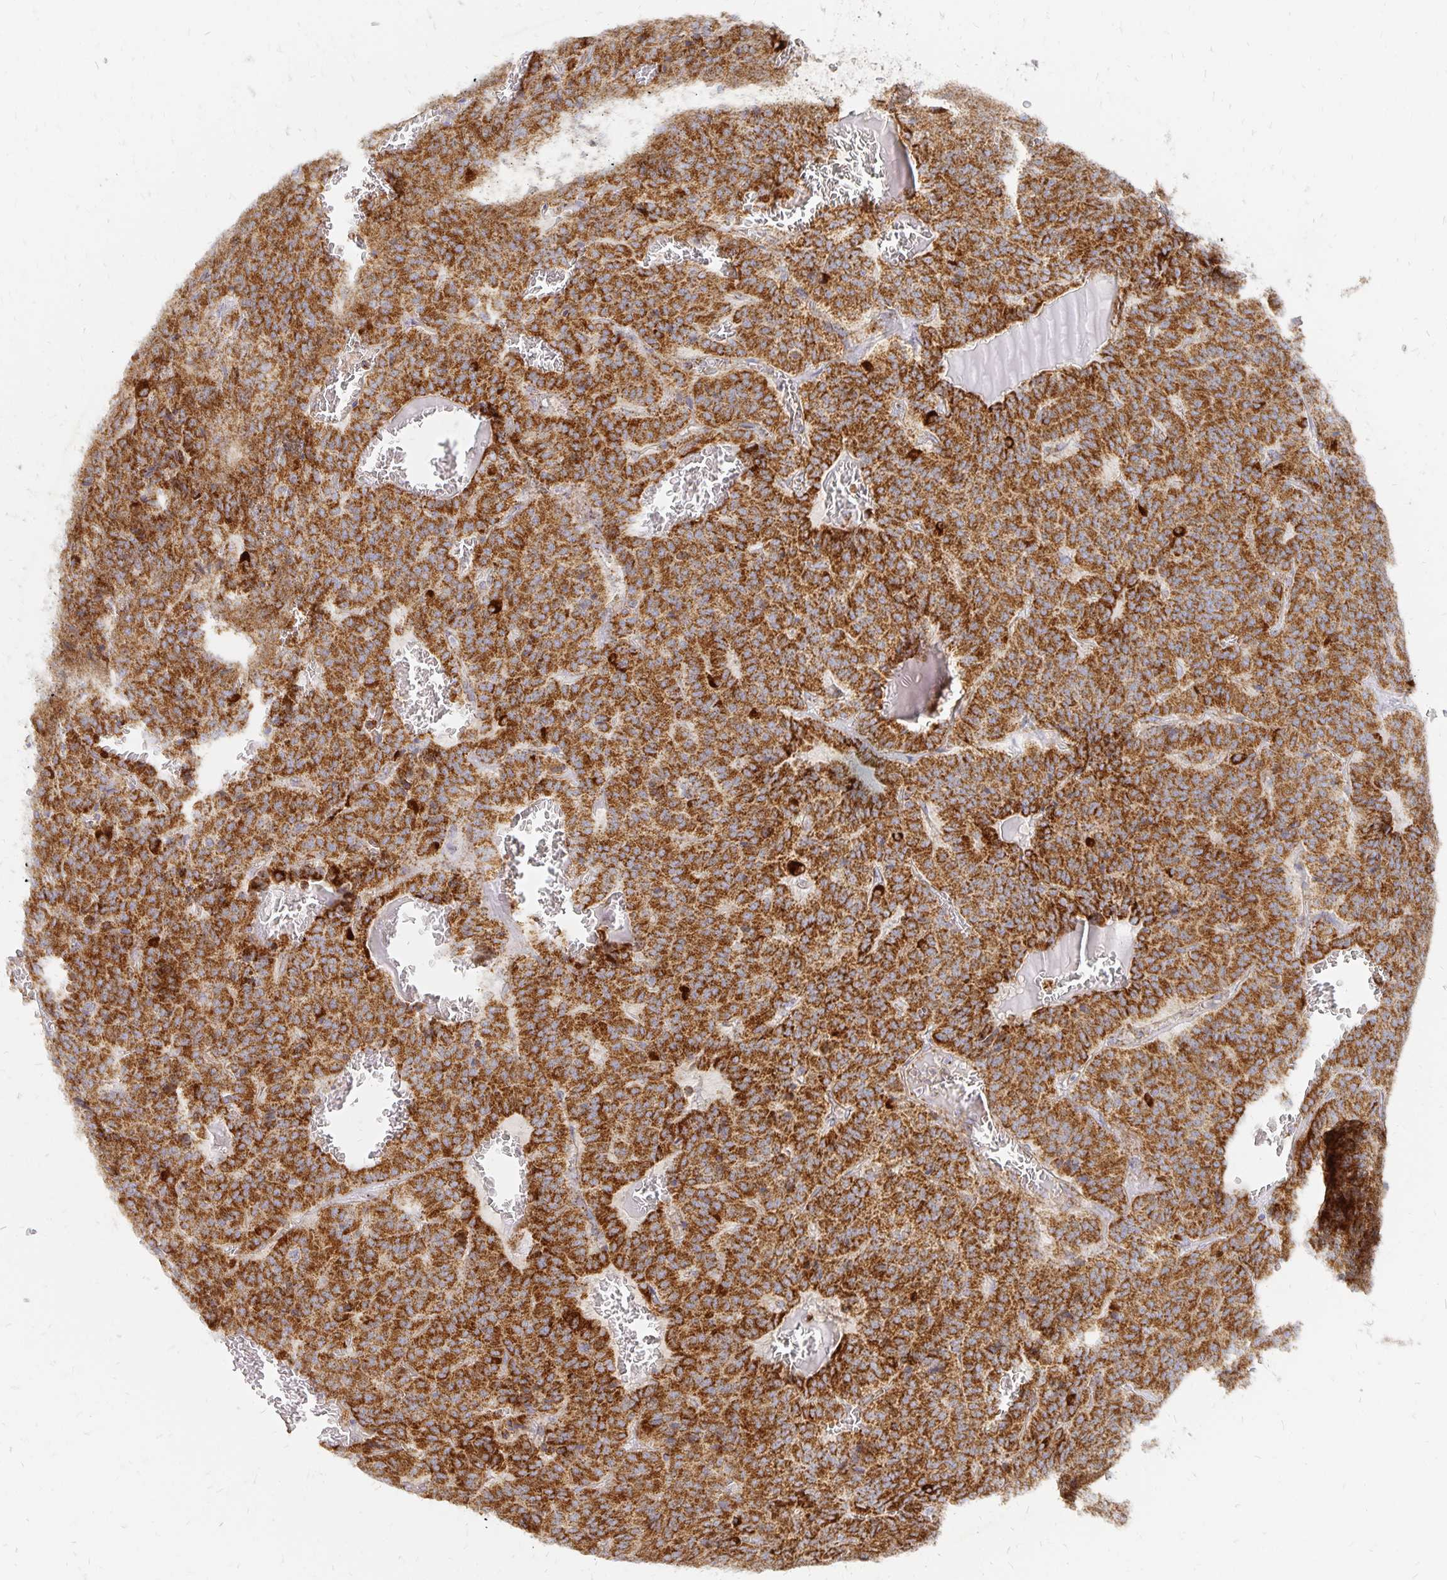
{"staining": {"intensity": "strong", "quantity": ">75%", "location": "cytoplasmic/membranous"}, "tissue": "carcinoid", "cell_type": "Tumor cells", "image_type": "cancer", "snomed": [{"axis": "morphology", "description": "Carcinoid, malignant, NOS"}, {"axis": "topography", "description": "Lung"}], "caption": "Immunohistochemical staining of malignant carcinoid reveals high levels of strong cytoplasmic/membranous protein expression in approximately >75% of tumor cells.", "gene": "STOML2", "patient": {"sex": "male", "age": 70}}